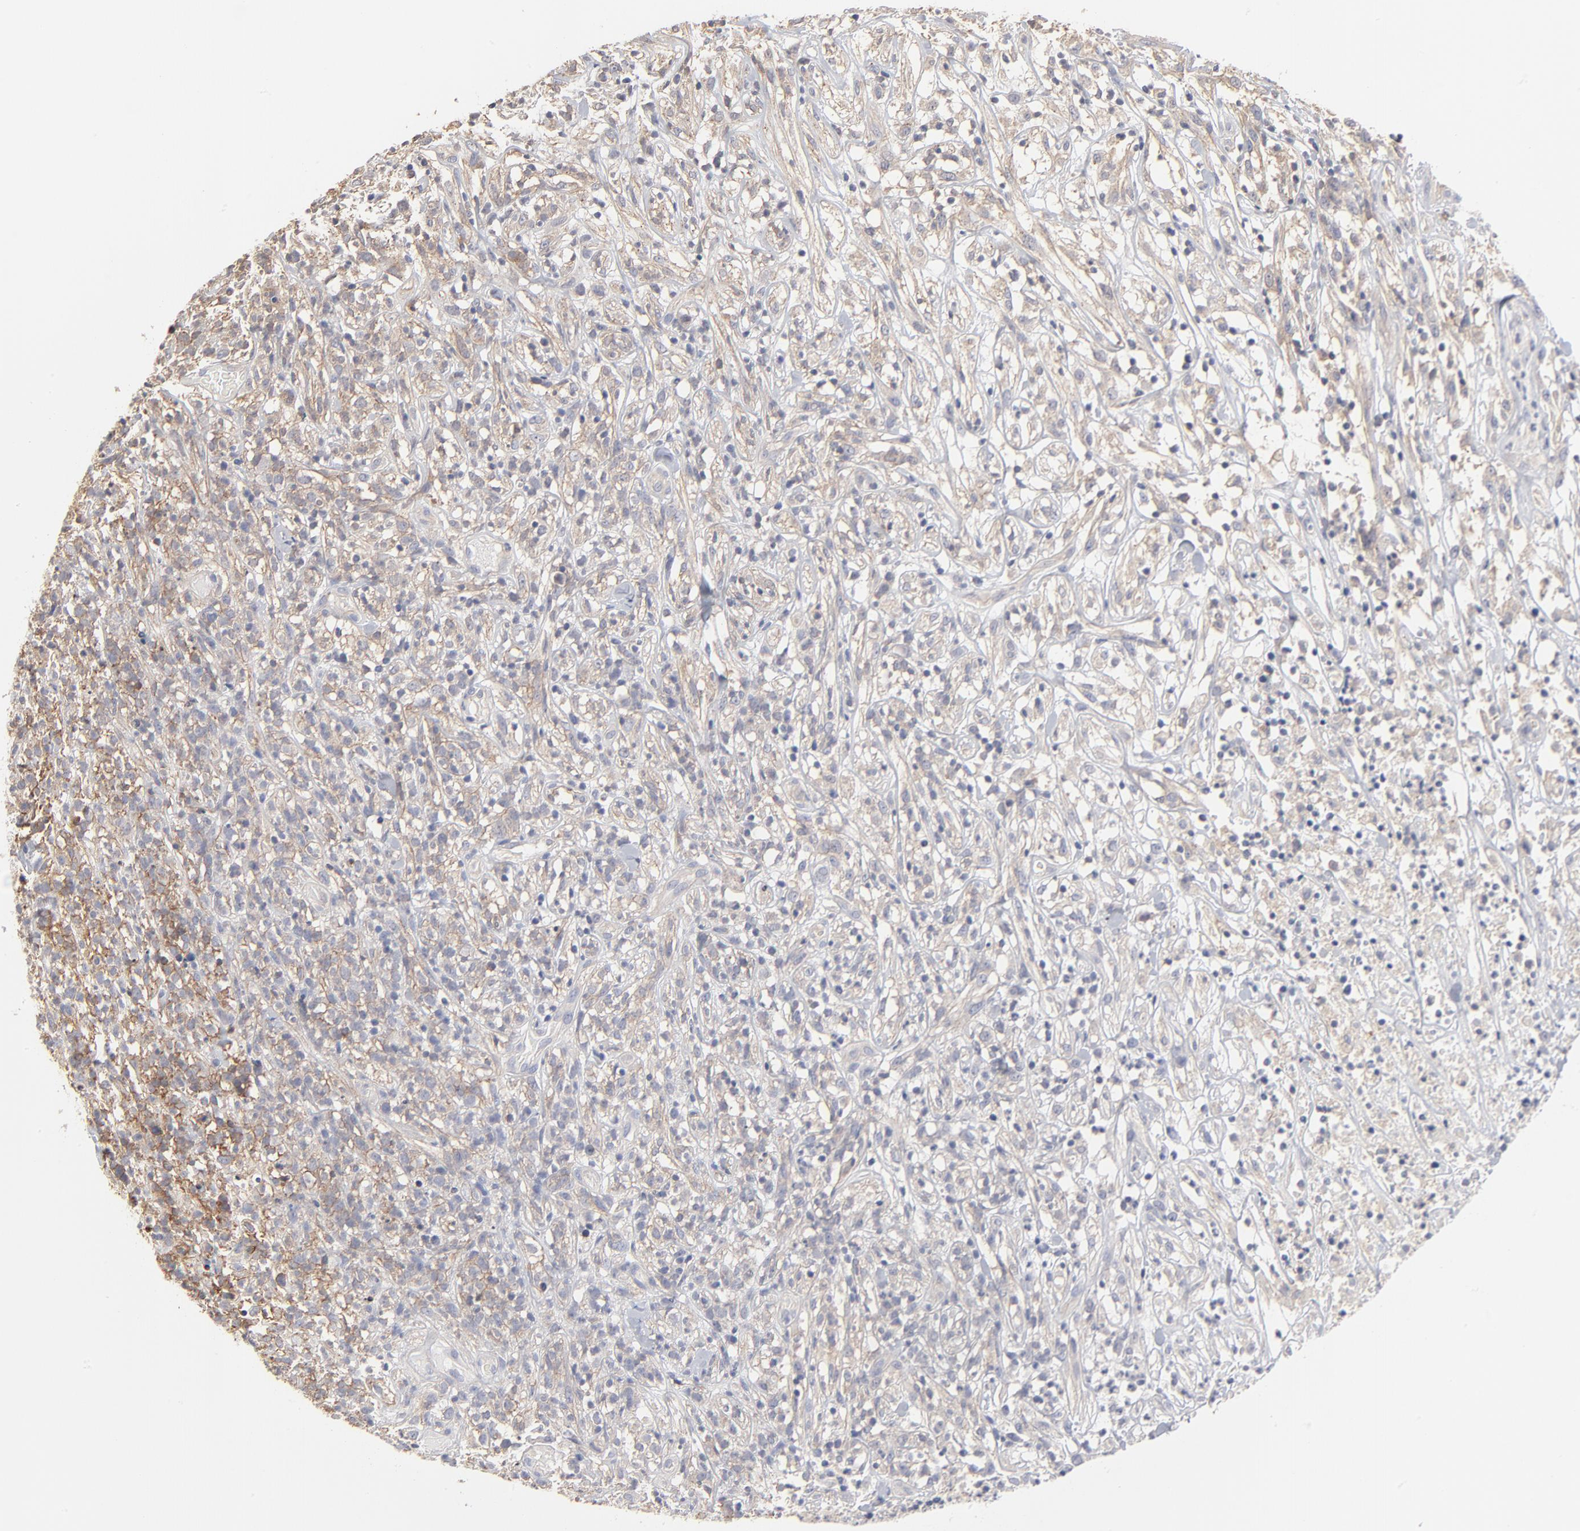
{"staining": {"intensity": "moderate", "quantity": "25%-75%", "location": "cytoplasmic/membranous"}, "tissue": "lymphoma", "cell_type": "Tumor cells", "image_type": "cancer", "snomed": [{"axis": "morphology", "description": "Malignant lymphoma, non-Hodgkin's type, High grade"}, {"axis": "topography", "description": "Lymph node"}], "caption": "Immunohistochemical staining of lymphoma reveals moderate cytoplasmic/membranous protein expression in approximately 25%-75% of tumor cells. (Brightfield microscopy of DAB IHC at high magnification).", "gene": "SLC16A1", "patient": {"sex": "female", "age": 73}}